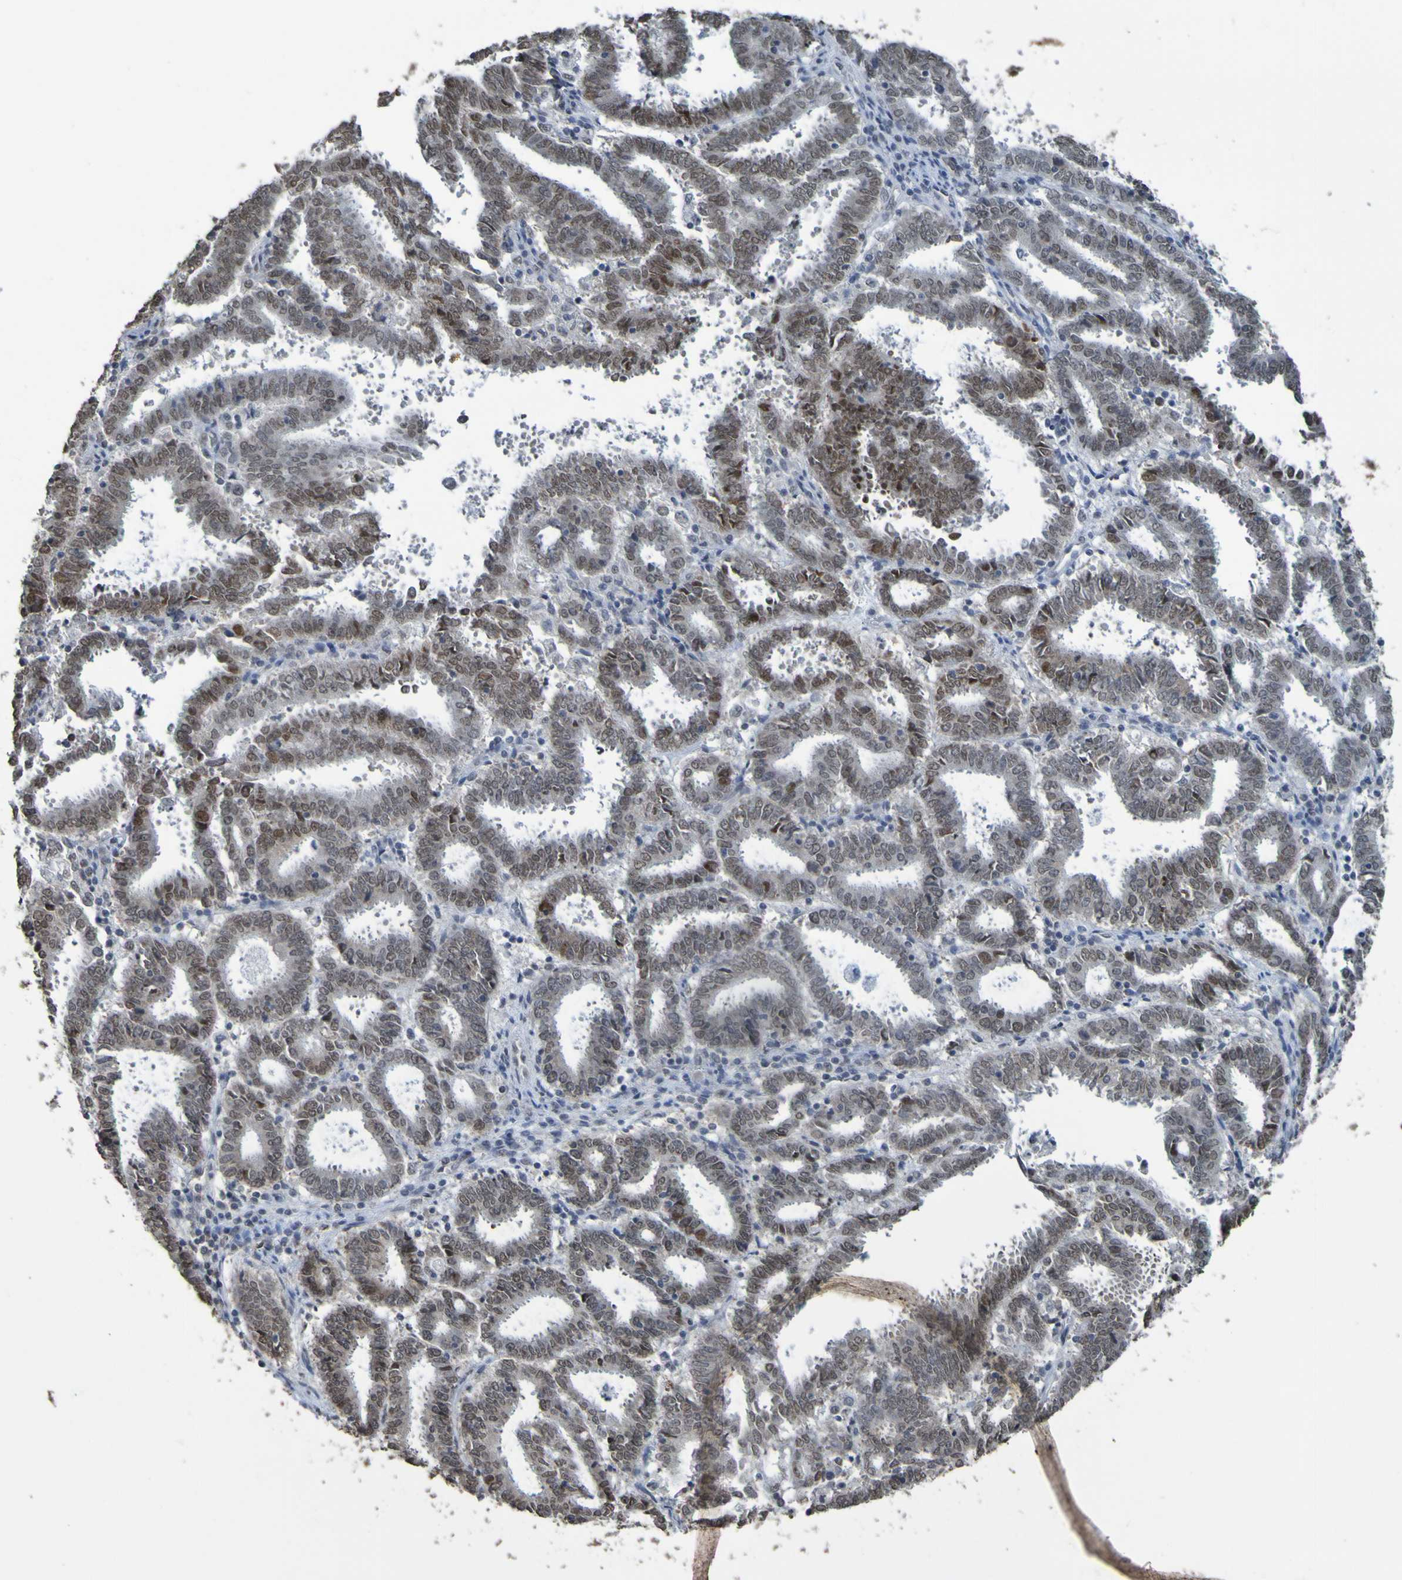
{"staining": {"intensity": "moderate", "quantity": "25%-75%", "location": "nuclear"}, "tissue": "endometrial cancer", "cell_type": "Tumor cells", "image_type": "cancer", "snomed": [{"axis": "morphology", "description": "Adenocarcinoma, NOS"}, {"axis": "topography", "description": "Uterus"}], "caption": "The image displays a brown stain indicating the presence of a protein in the nuclear of tumor cells in endometrial cancer.", "gene": "ALKBH2", "patient": {"sex": "female", "age": 83}}